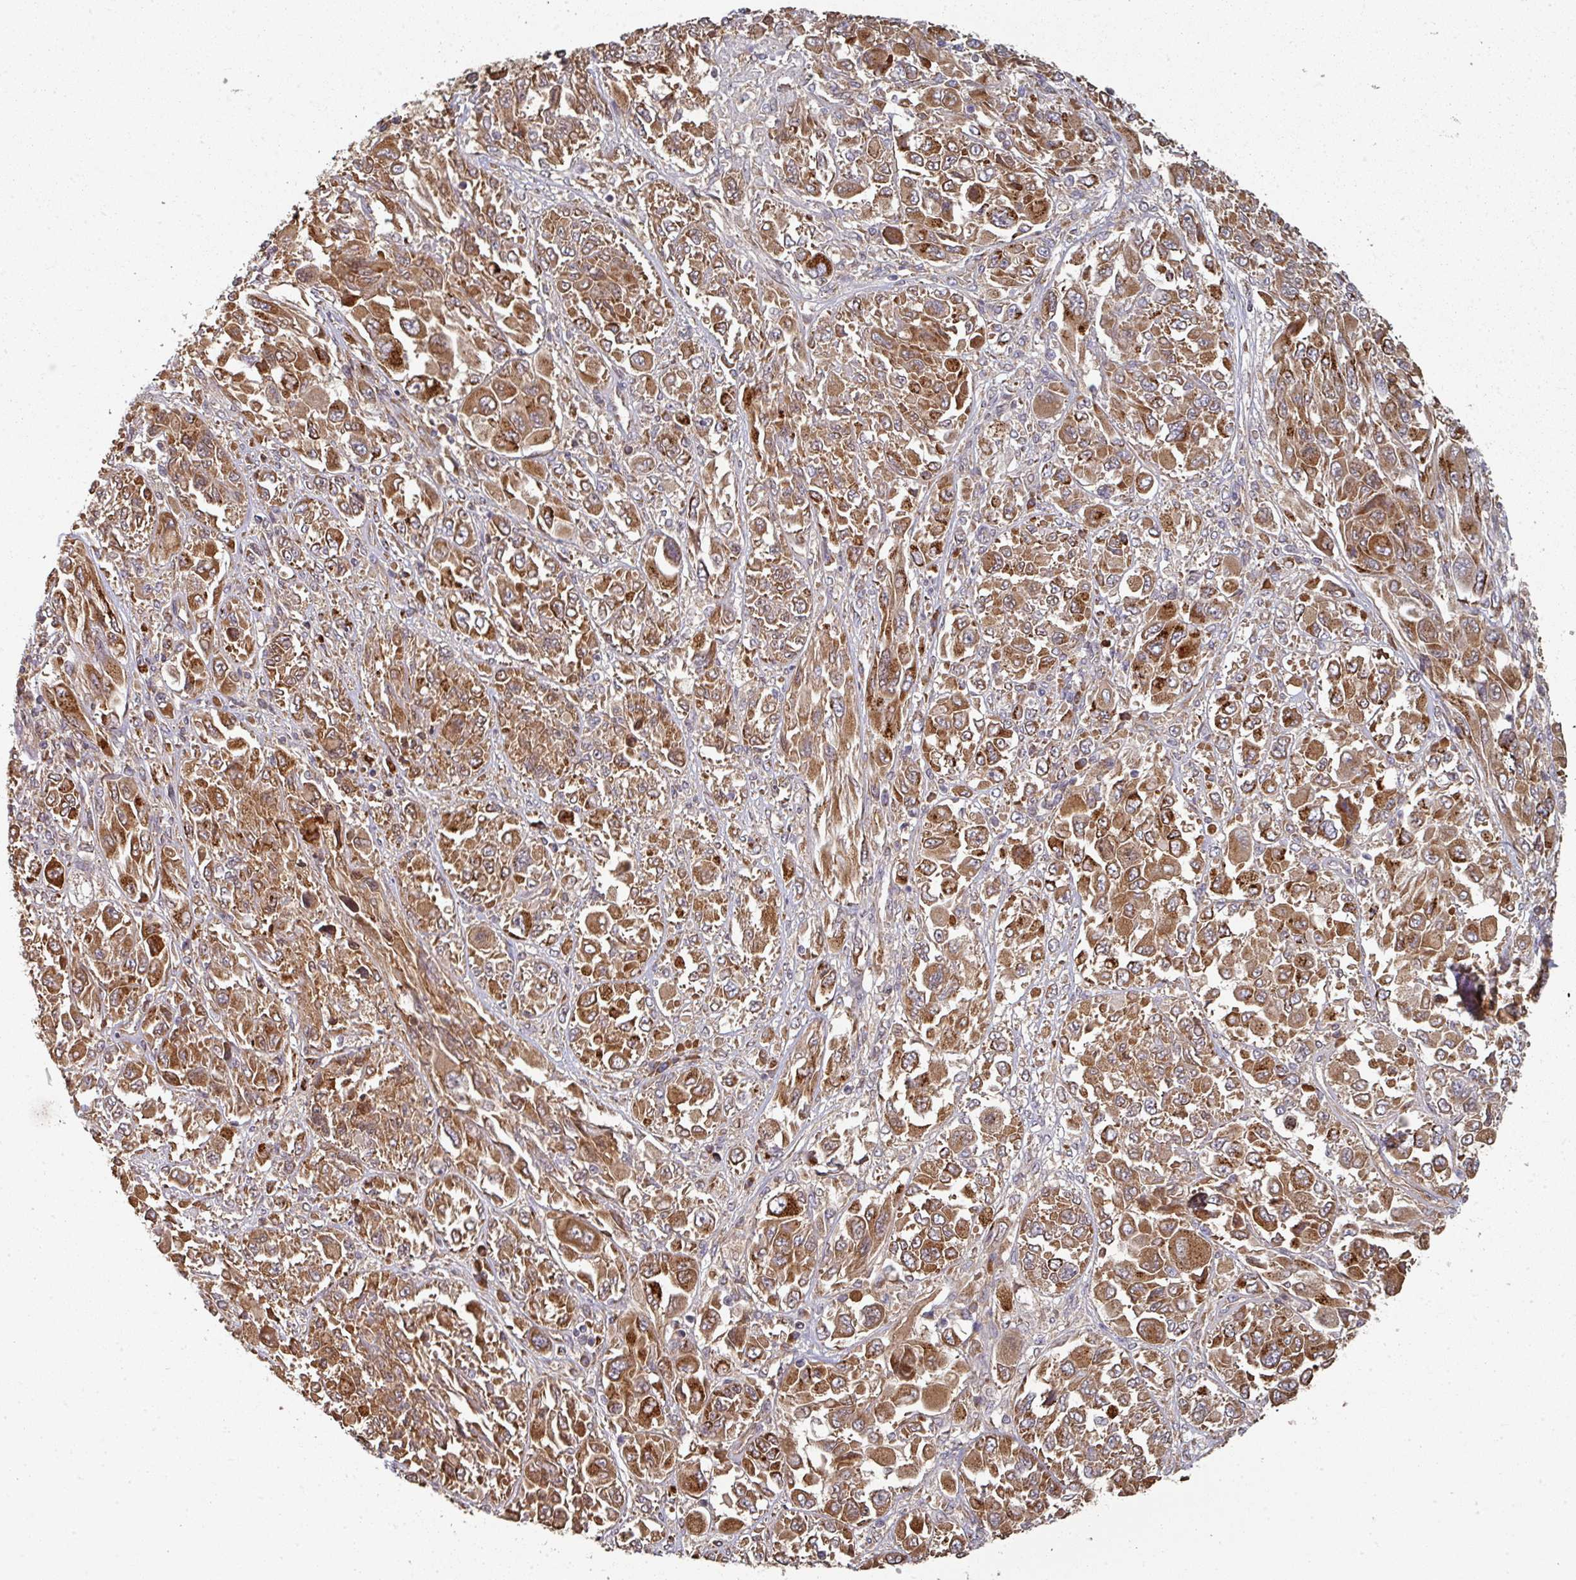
{"staining": {"intensity": "moderate", "quantity": ">75%", "location": "cytoplasmic/membranous"}, "tissue": "melanoma", "cell_type": "Tumor cells", "image_type": "cancer", "snomed": [{"axis": "morphology", "description": "Malignant melanoma, NOS"}, {"axis": "topography", "description": "Skin"}], "caption": "Tumor cells show moderate cytoplasmic/membranous positivity in about >75% of cells in malignant melanoma.", "gene": "EDEM2", "patient": {"sex": "female", "age": 91}}